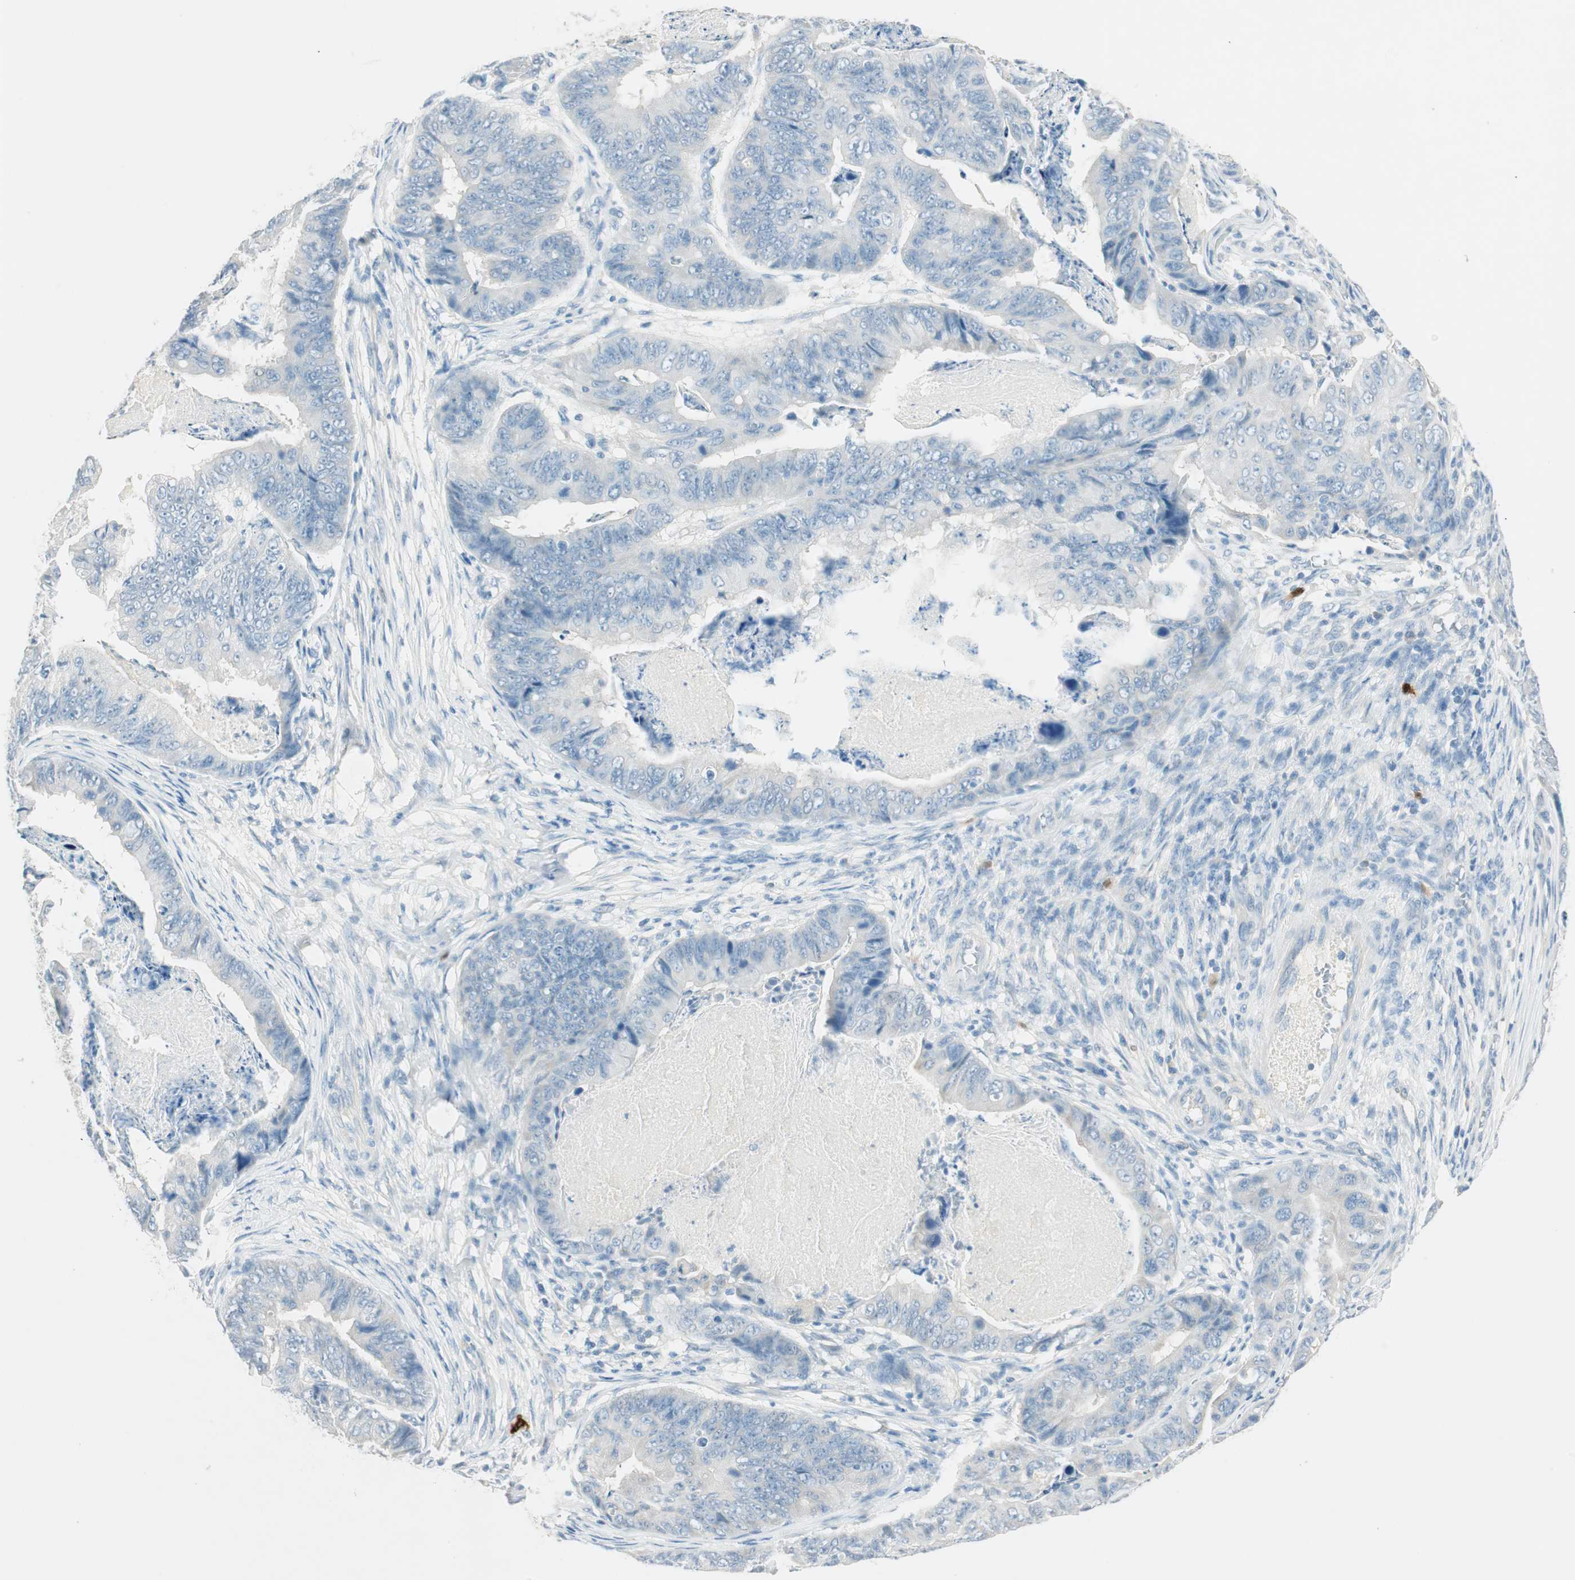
{"staining": {"intensity": "negative", "quantity": "none", "location": "none"}, "tissue": "stomach cancer", "cell_type": "Tumor cells", "image_type": "cancer", "snomed": [{"axis": "morphology", "description": "Adenocarcinoma, NOS"}, {"axis": "topography", "description": "Stomach, lower"}], "caption": "An immunohistochemistry (IHC) histopathology image of stomach cancer (adenocarcinoma) is shown. There is no staining in tumor cells of stomach cancer (adenocarcinoma). (Brightfield microscopy of DAB IHC at high magnification).", "gene": "HPGD", "patient": {"sex": "male", "age": 77}}